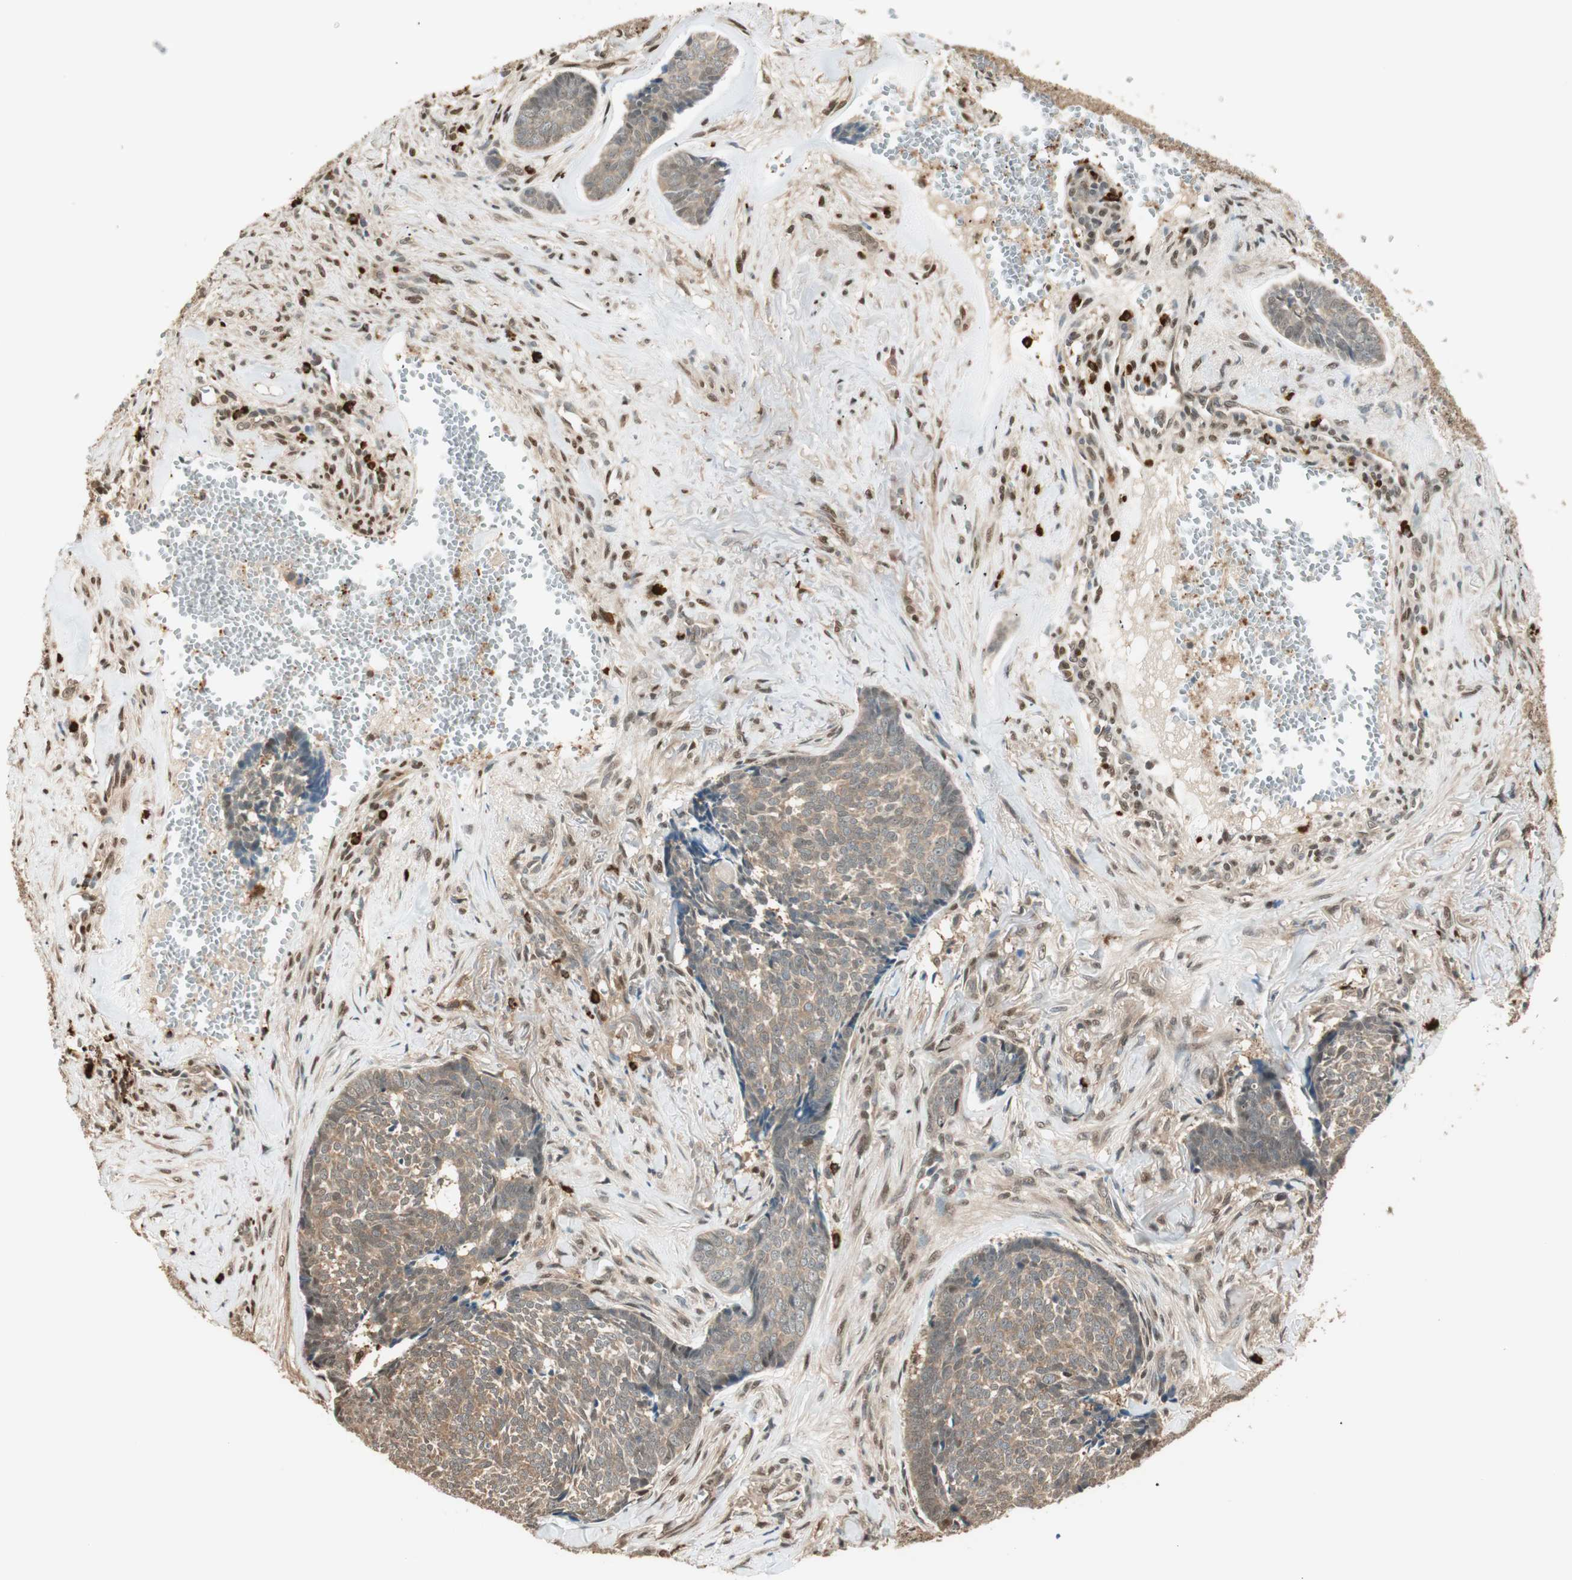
{"staining": {"intensity": "moderate", "quantity": ">75%", "location": "cytoplasmic/membranous"}, "tissue": "skin cancer", "cell_type": "Tumor cells", "image_type": "cancer", "snomed": [{"axis": "morphology", "description": "Basal cell carcinoma"}, {"axis": "topography", "description": "Skin"}], "caption": "This is an image of immunohistochemistry (IHC) staining of skin cancer (basal cell carcinoma), which shows moderate positivity in the cytoplasmic/membranous of tumor cells.", "gene": "ZNF443", "patient": {"sex": "male", "age": 84}}